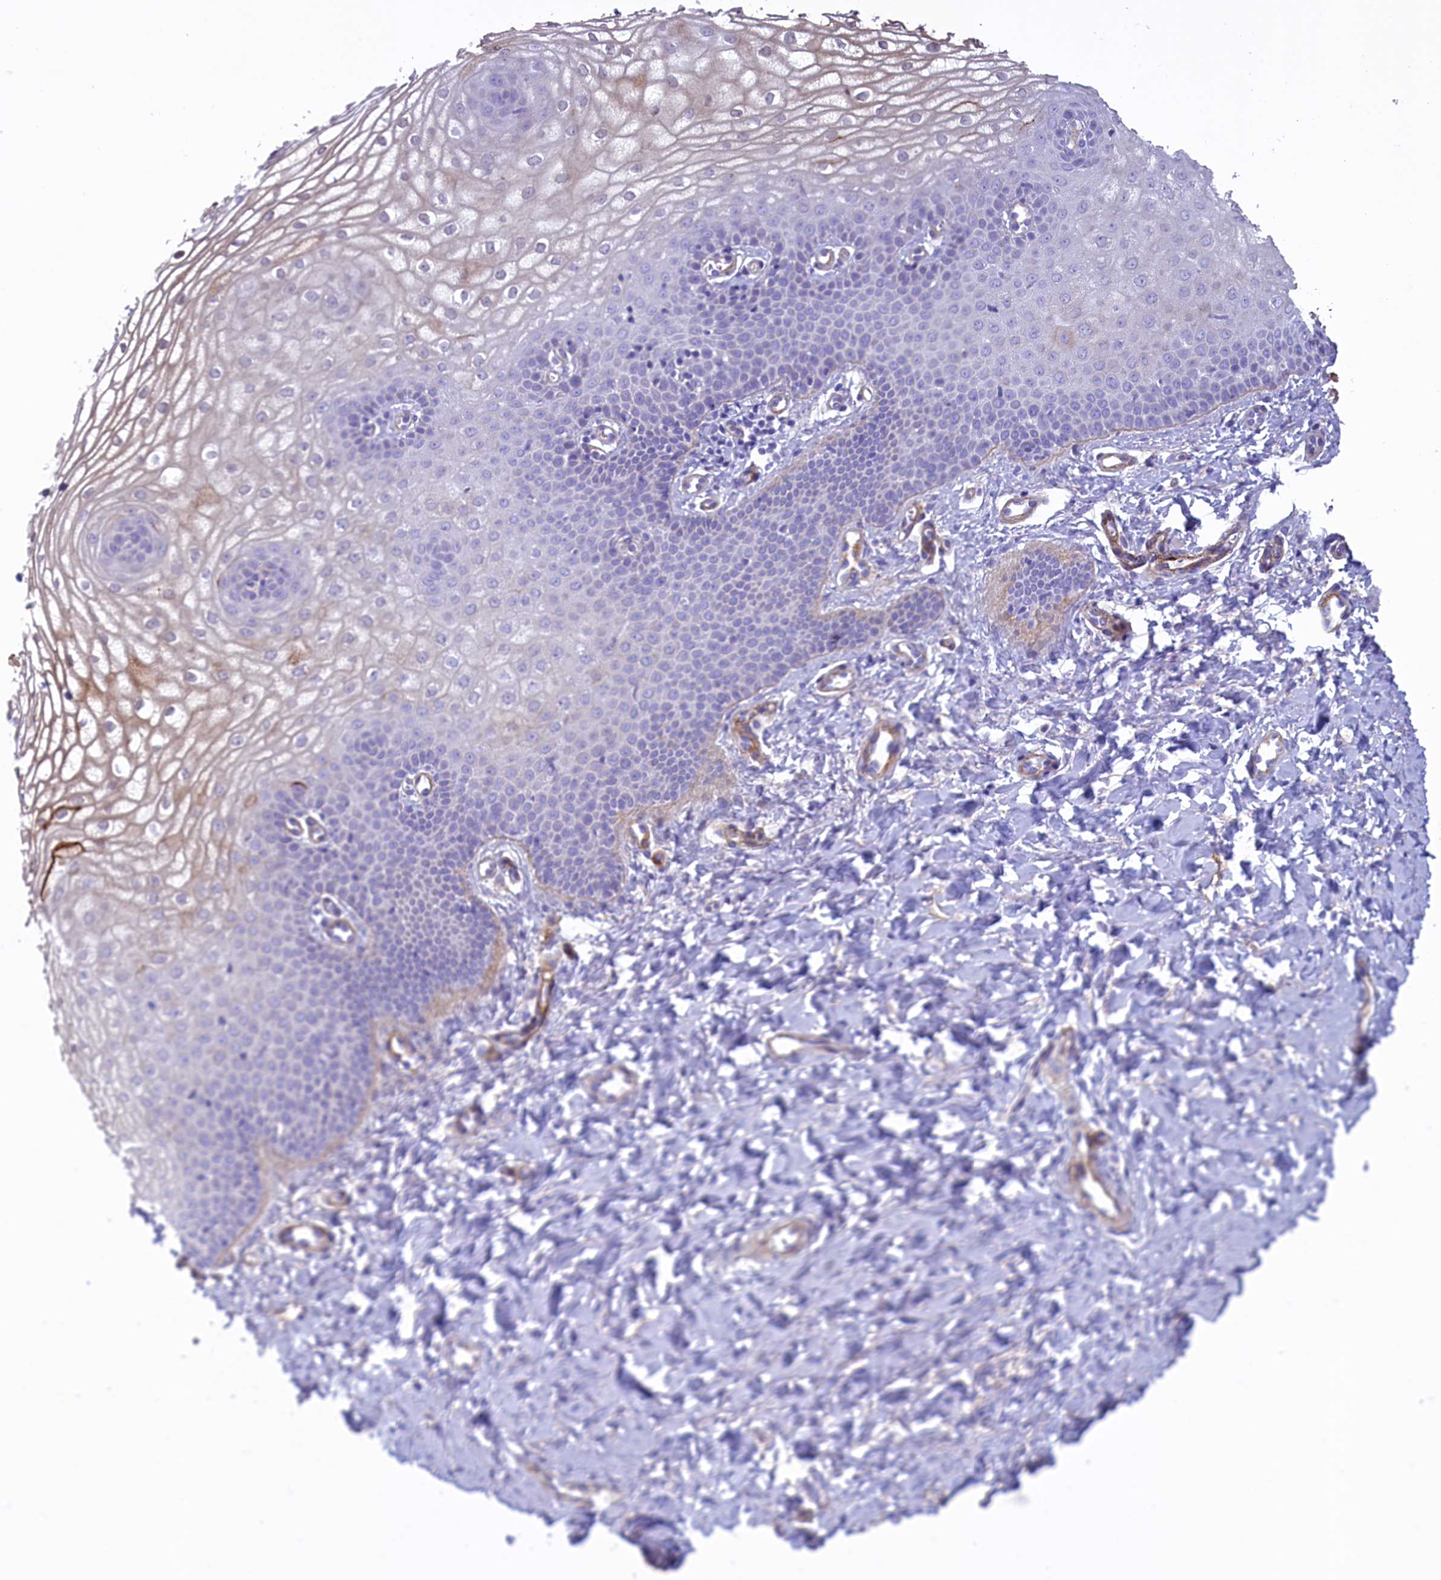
{"staining": {"intensity": "strong", "quantity": "<25%", "location": "cytoplasmic/membranous"}, "tissue": "vagina", "cell_type": "Squamous epithelial cells", "image_type": "normal", "snomed": [{"axis": "morphology", "description": "Normal tissue, NOS"}, {"axis": "topography", "description": "Vagina"}], "caption": "Immunohistochemistry (IHC) of normal human vagina demonstrates medium levels of strong cytoplasmic/membranous positivity in about <25% of squamous epithelial cells. (Stains: DAB (3,3'-diaminobenzidine) in brown, nuclei in blue, Microscopy: brightfield microscopy at high magnification).", "gene": "LOXL1", "patient": {"sex": "female", "age": 68}}